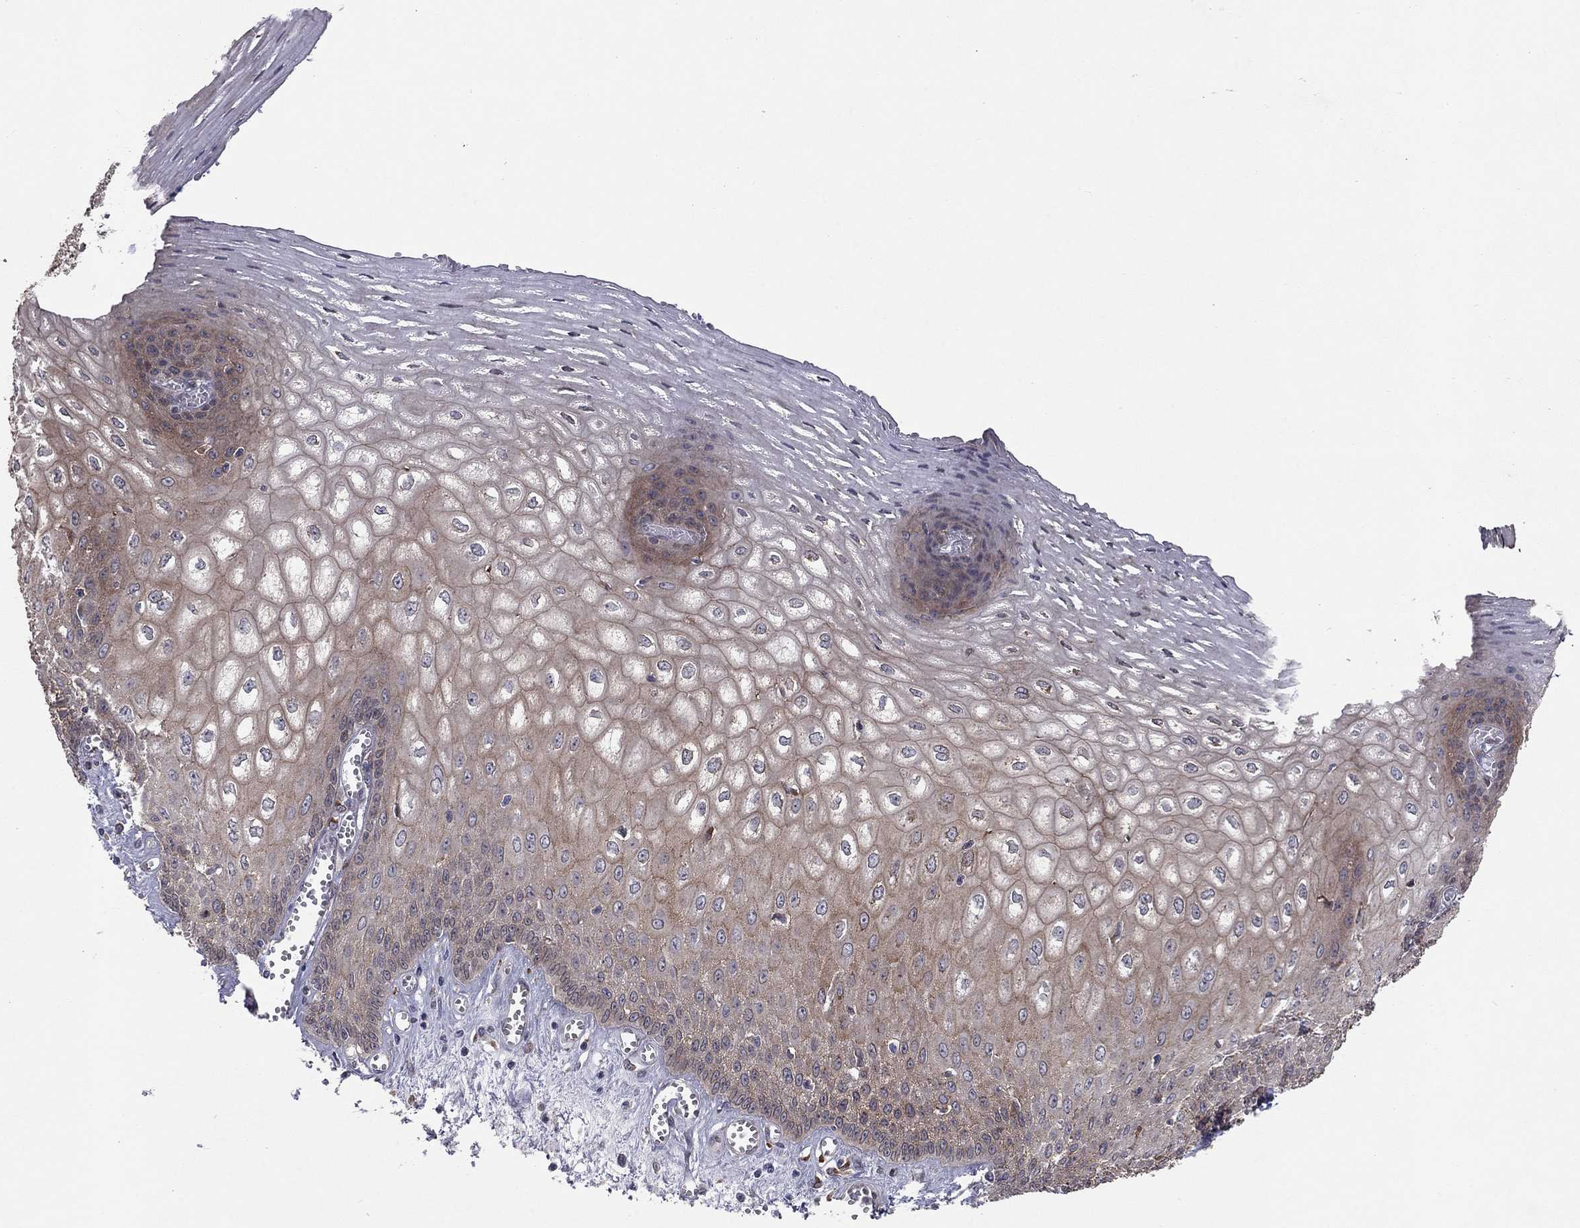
{"staining": {"intensity": "moderate", "quantity": "<25%", "location": "cytoplasmic/membranous"}, "tissue": "esophagus", "cell_type": "Squamous epithelial cells", "image_type": "normal", "snomed": [{"axis": "morphology", "description": "Normal tissue, NOS"}, {"axis": "topography", "description": "Esophagus"}], "caption": "An image of esophagus stained for a protein demonstrates moderate cytoplasmic/membranous brown staining in squamous epithelial cells. Immunohistochemistry stains the protein in brown and the nuclei are stained blue.", "gene": "YIF1A", "patient": {"sex": "male", "age": 58}}